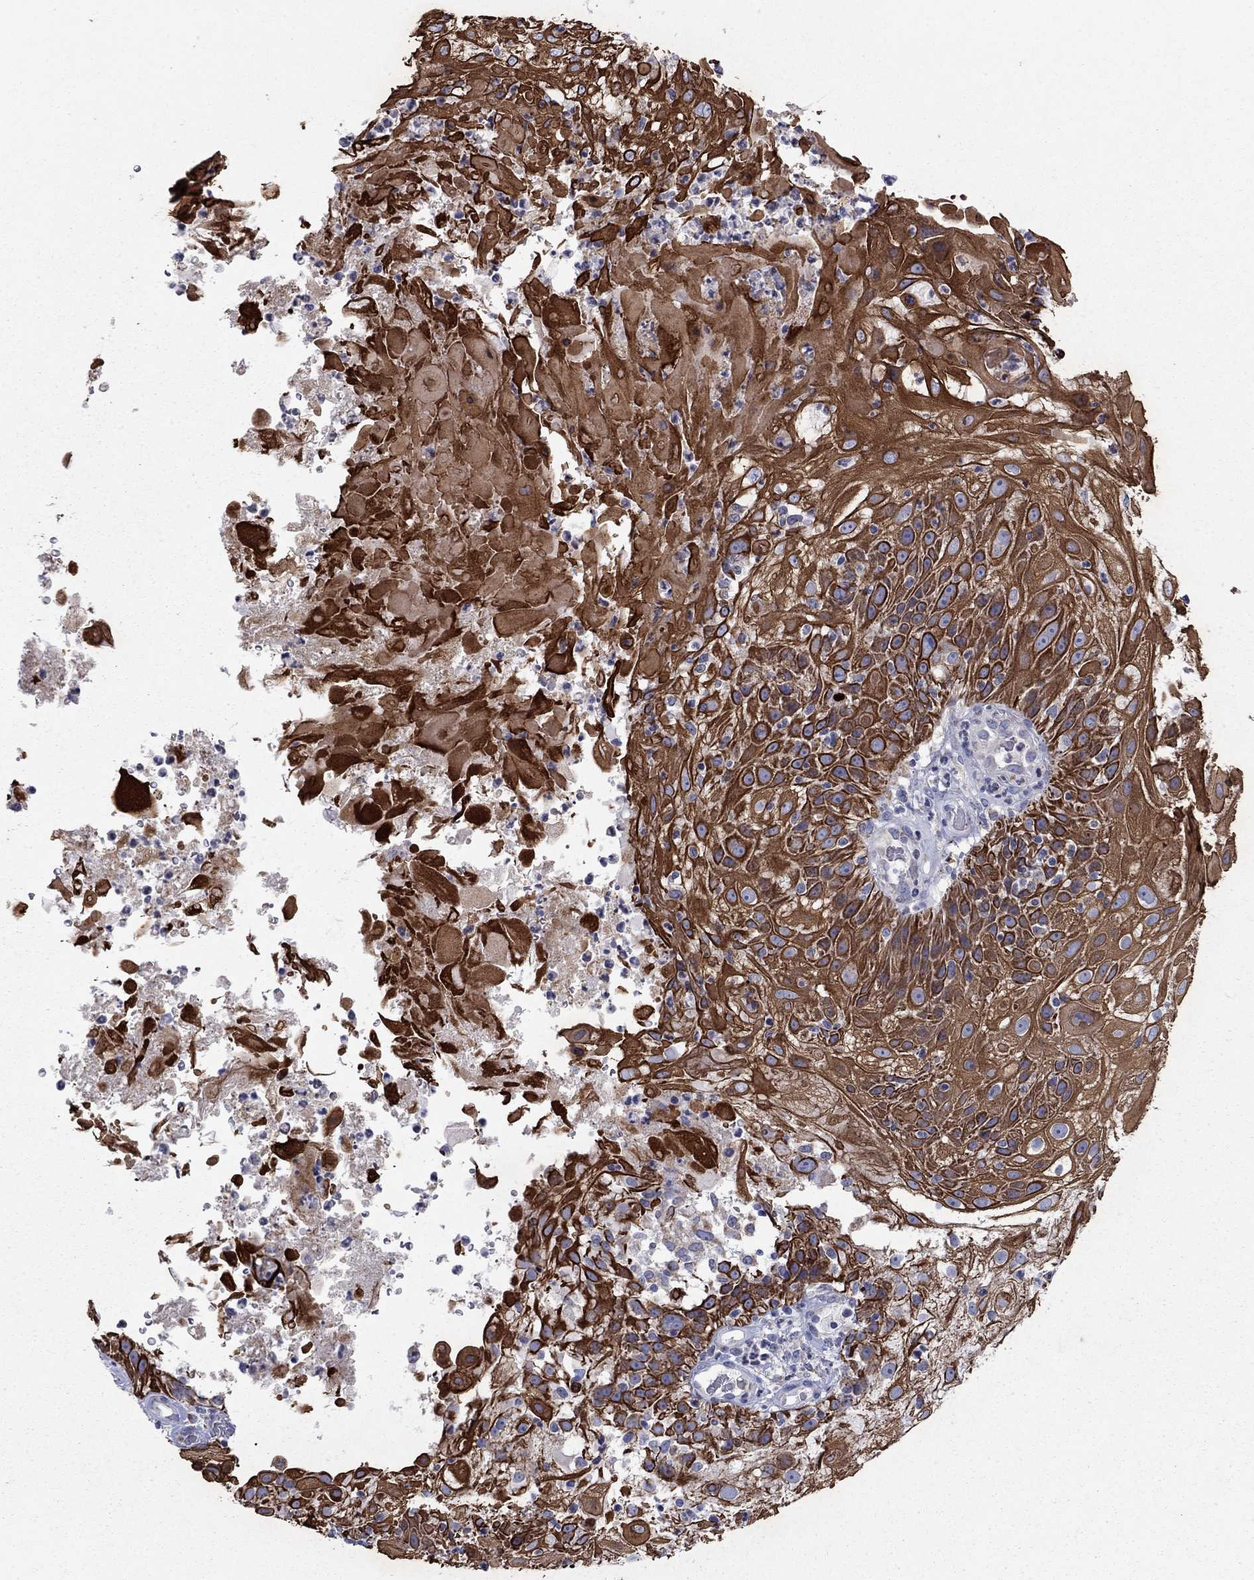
{"staining": {"intensity": "strong", "quantity": ">75%", "location": "cytoplasmic/membranous,nuclear"}, "tissue": "skin cancer", "cell_type": "Tumor cells", "image_type": "cancer", "snomed": [{"axis": "morphology", "description": "Normal tissue, NOS"}, {"axis": "morphology", "description": "Squamous cell carcinoma, NOS"}, {"axis": "topography", "description": "Skin"}], "caption": "Skin cancer (squamous cell carcinoma) was stained to show a protein in brown. There is high levels of strong cytoplasmic/membranous and nuclear staining in approximately >75% of tumor cells.", "gene": "TMPRSS11A", "patient": {"sex": "female", "age": 83}}